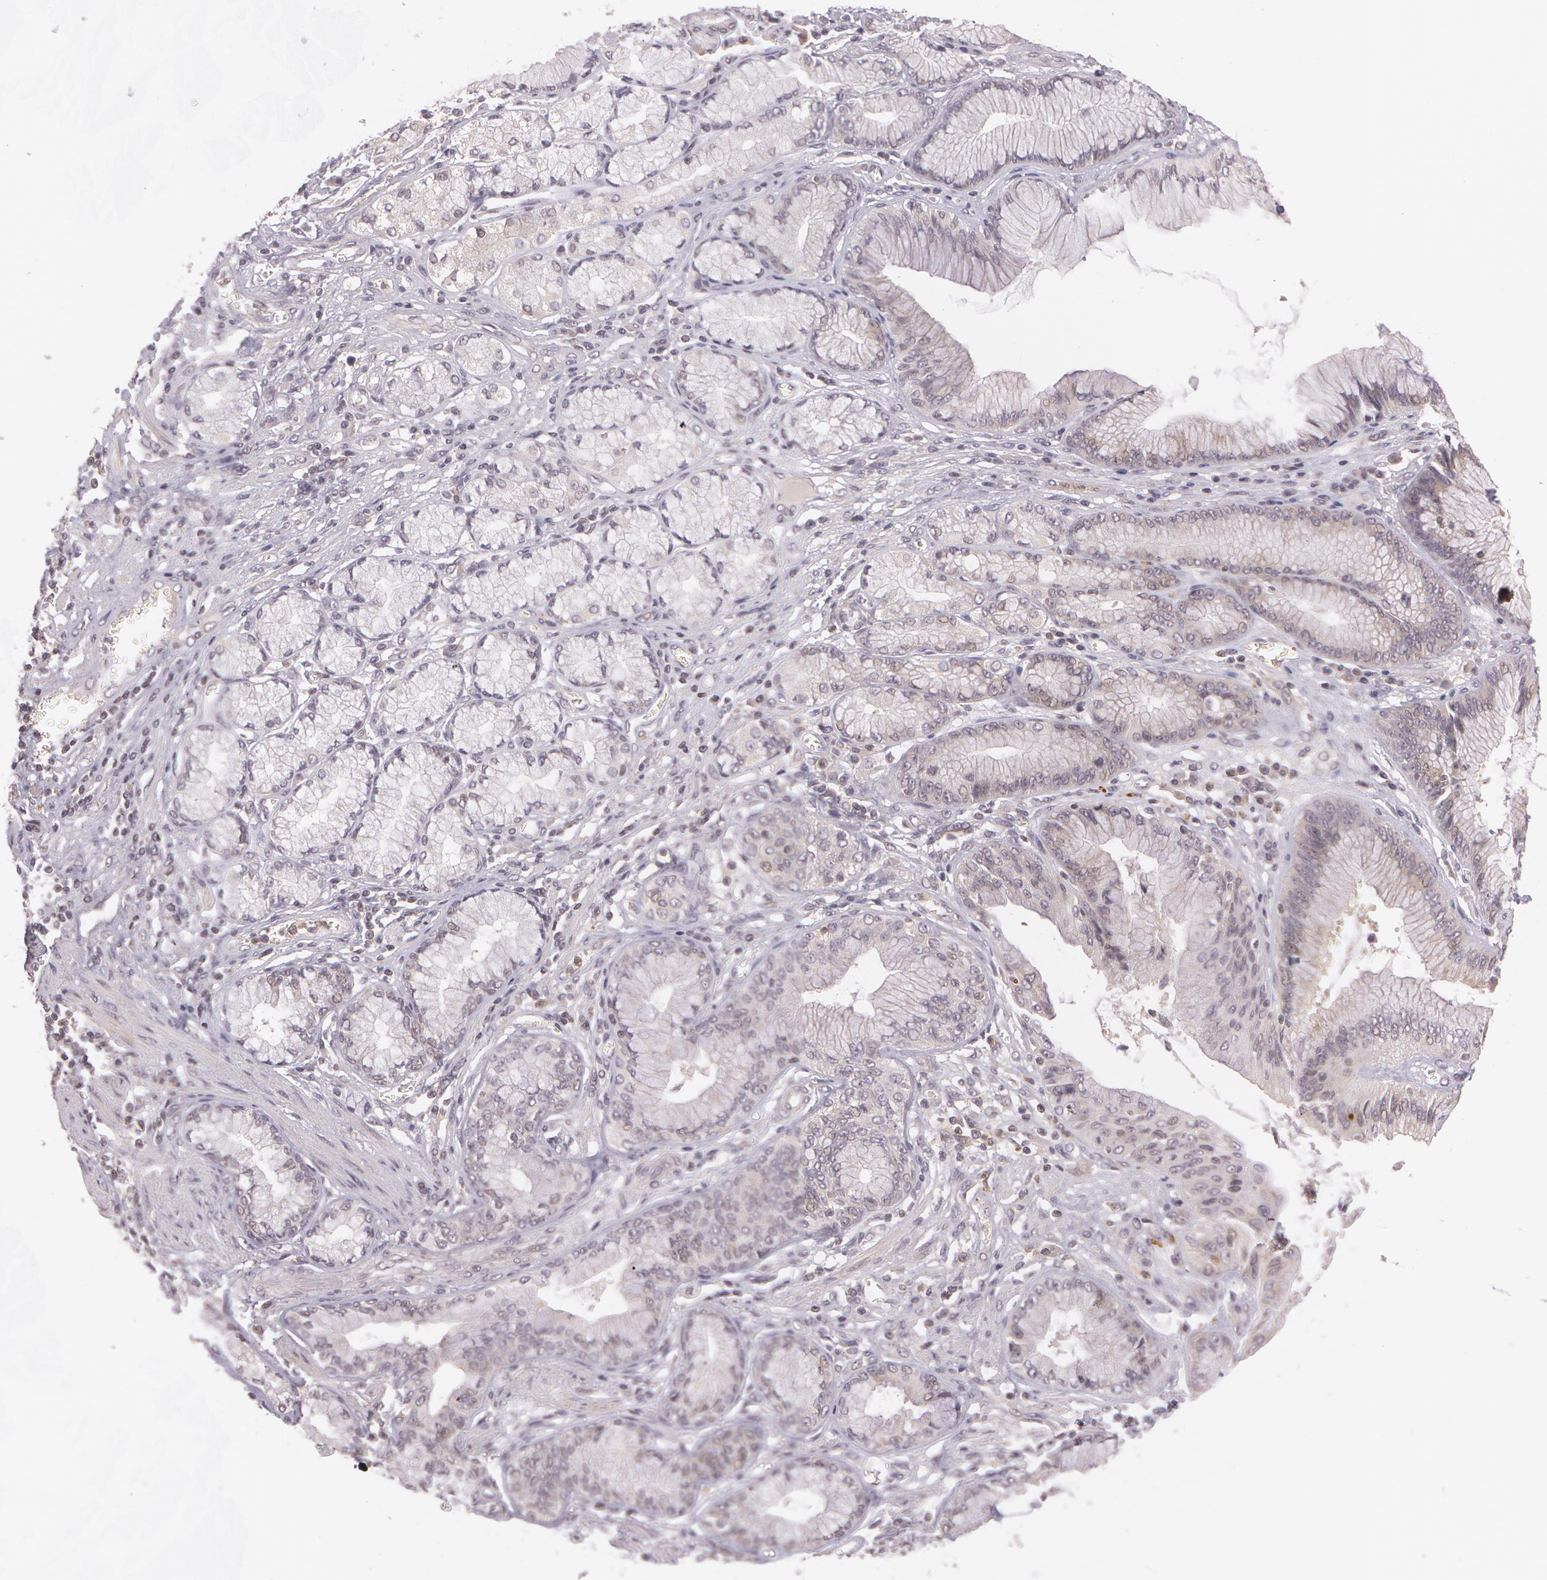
{"staining": {"intensity": "weak", "quantity": "<25%", "location": "cytoplasmic/membranous"}, "tissue": "stomach cancer", "cell_type": "Tumor cells", "image_type": "cancer", "snomed": [{"axis": "morphology", "description": "Adenocarcinoma, NOS"}, {"axis": "topography", "description": "Pancreas"}, {"axis": "topography", "description": "Stomach, upper"}], "caption": "An IHC micrograph of stomach adenocarcinoma is shown. There is no staining in tumor cells of stomach adenocarcinoma.", "gene": "ATG2B", "patient": {"sex": "male", "age": 77}}